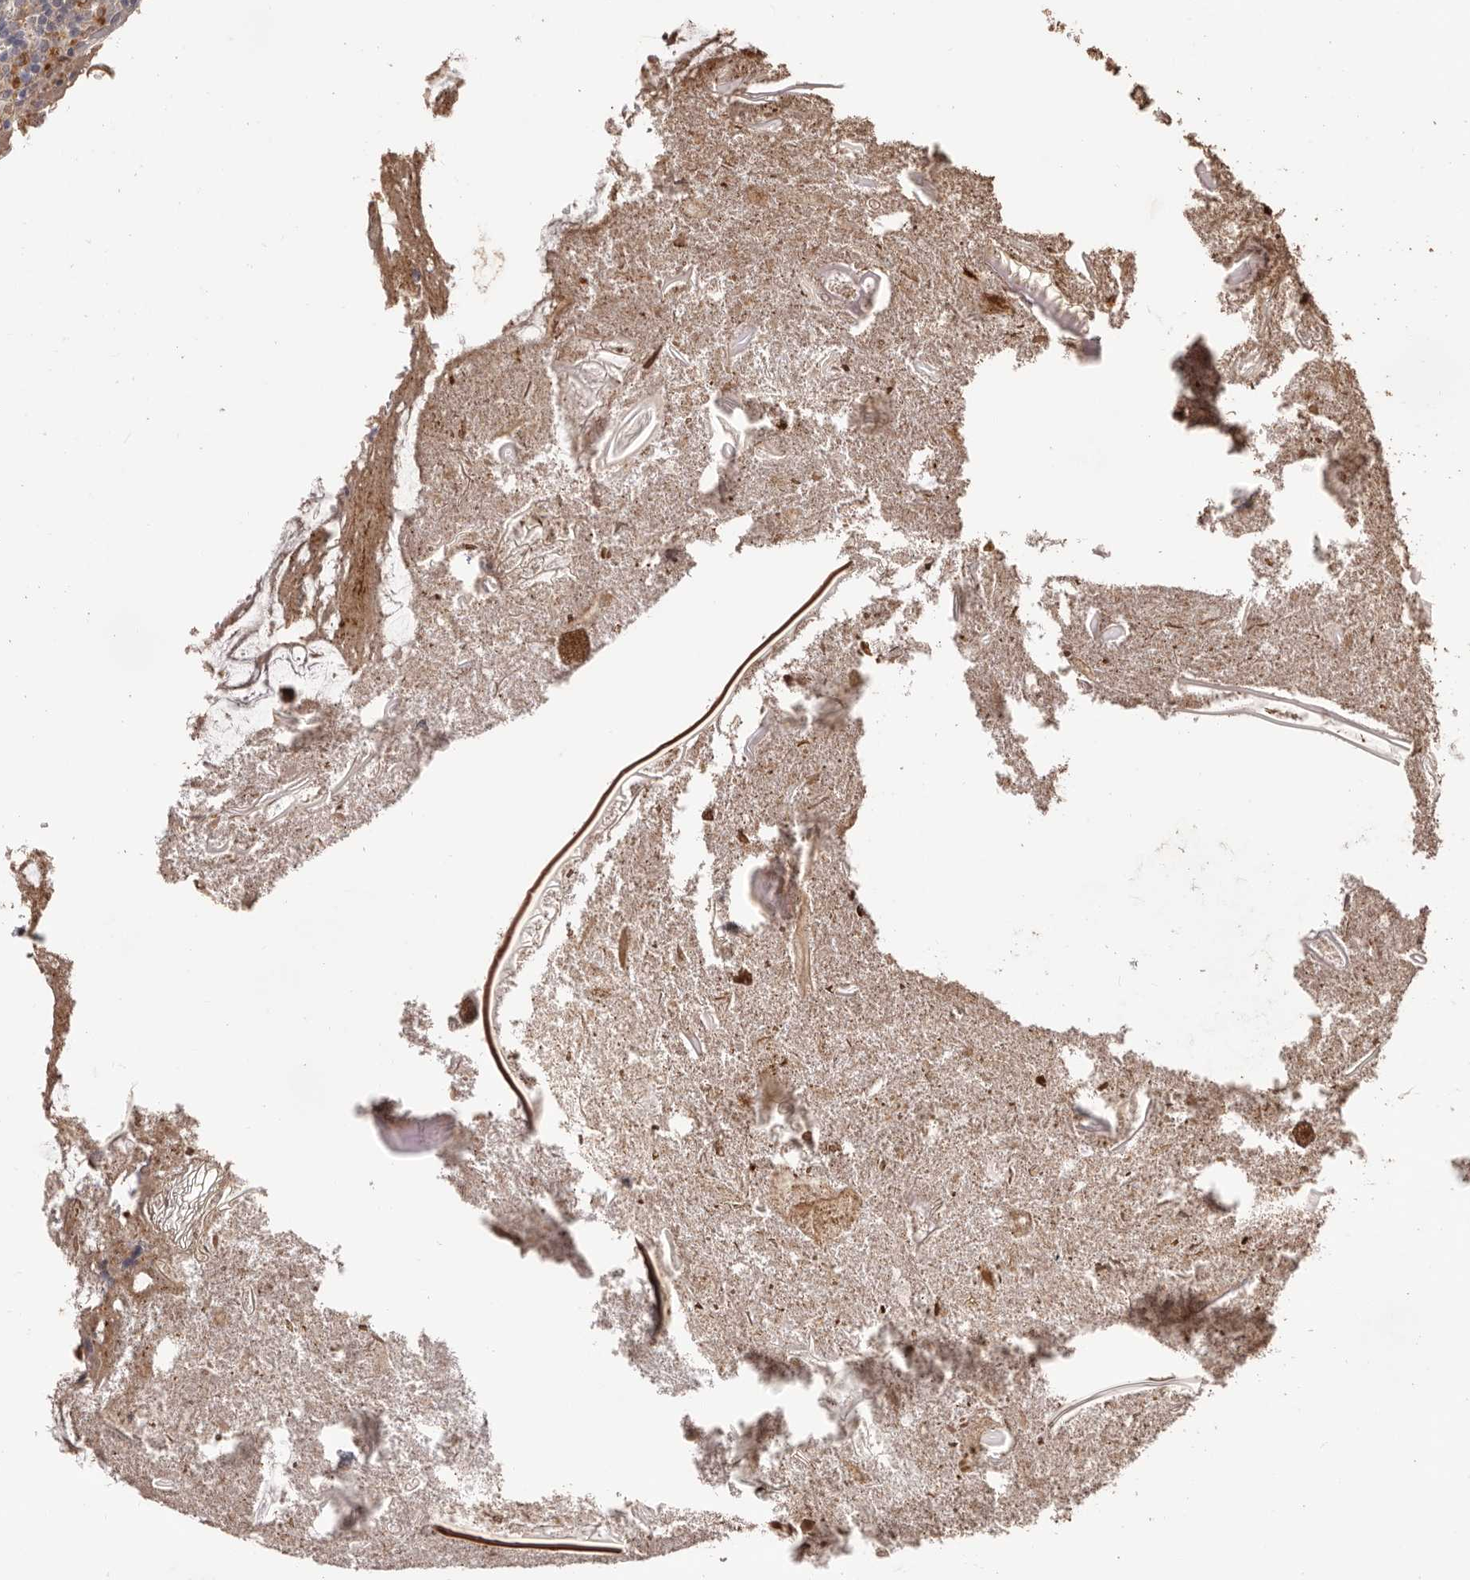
{"staining": {"intensity": "moderate", "quantity": ">75%", "location": "cytoplasmic/membranous"}, "tissue": "appendix", "cell_type": "Glandular cells", "image_type": "normal", "snomed": [{"axis": "morphology", "description": "Normal tissue, NOS"}, {"axis": "topography", "description": "Appendix"}], "caption": "Protein analysis of unremarkable appendix displays moderate cytoplasmic/membranous staining in approximately >75% of glandular cells.", "gene": "ZCCHC7", "patient": {"sex": "female", "age": 17}}